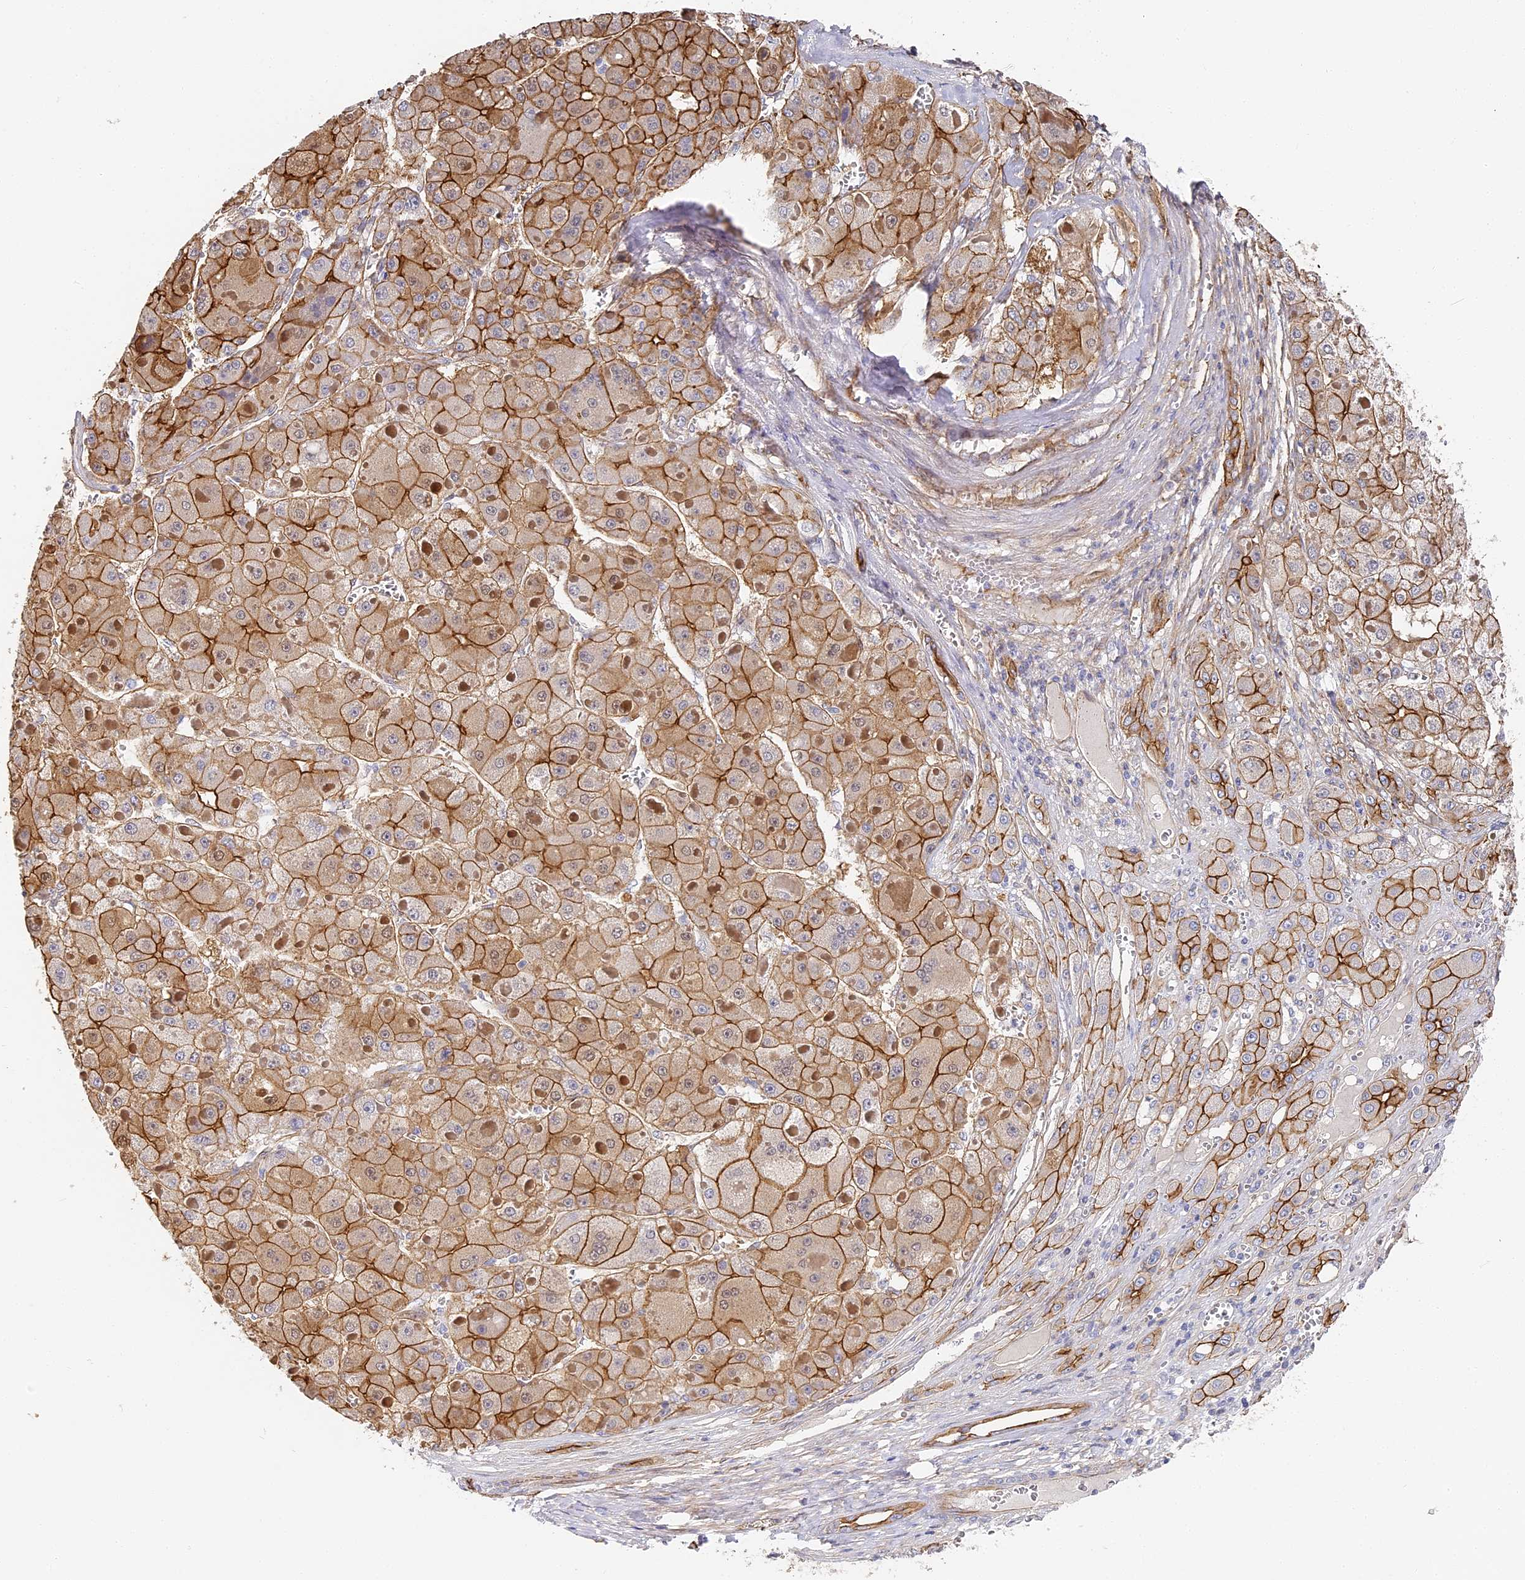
{"staining": {"intensity": "moderate", "quantity": ">75%", "location": "cytoplasmic/membranous"}, "tissue": "liver cancer", "cell_type": "Tumor cells", "image_type": "cancer", "snomed": [{"axis": "morphology", "description": "Carcinoma, Hepatocellular, NOS"}, {"axis": "topography", "description": "Liver"}], "caption": "This is an image of IHC staining of liver hepatocellular carcinoma, which shows moderate staining in the cytoplasmic/membranous of tumor cells.", "gene": "CCDC30", "patient": {"sex": "female", "age": 73}}